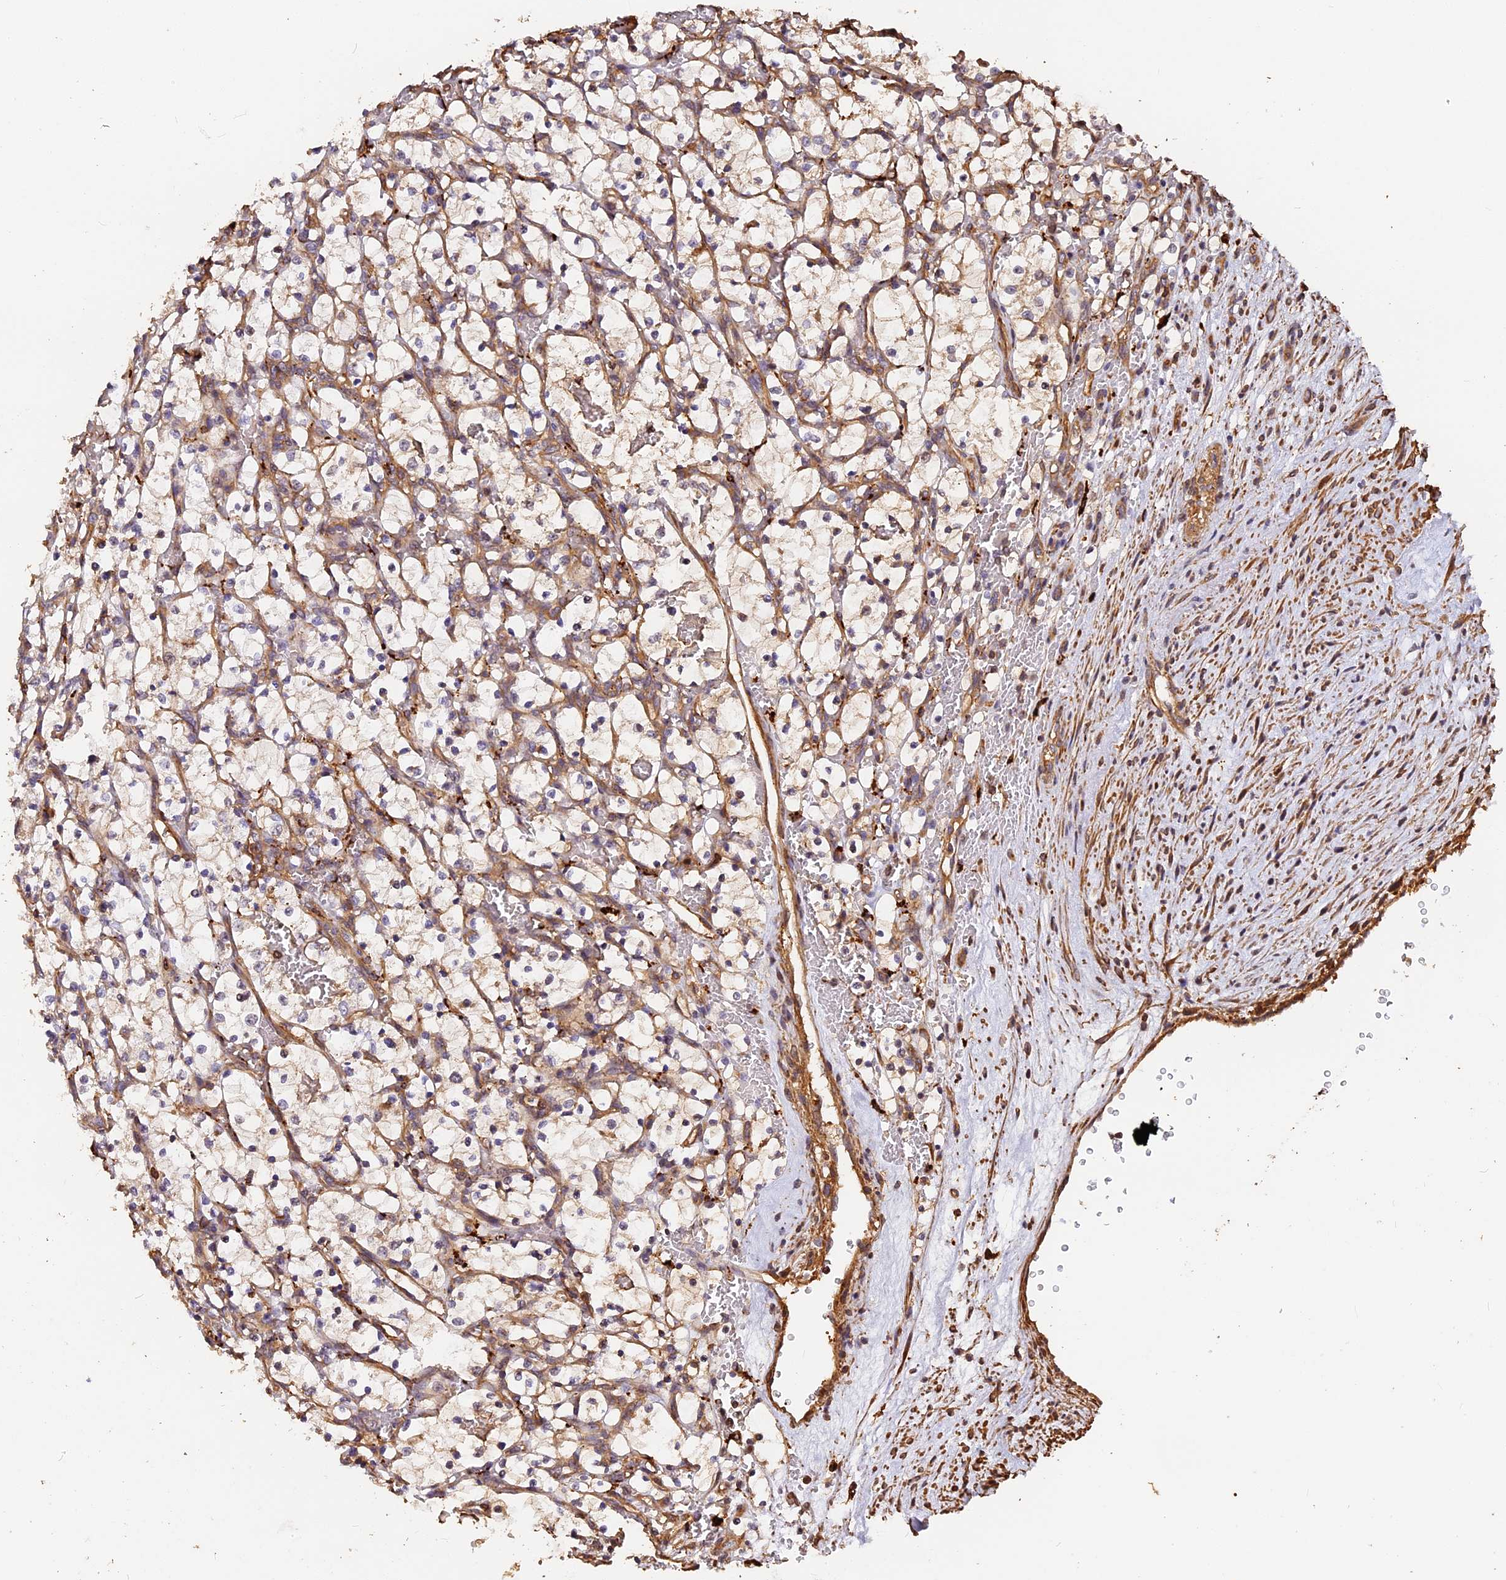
{"staining": {"intensity": "weak", "quantity": ">75%", "location": "cytoplasmic/membranous"}, "tissue": "renal cancer", "cell_type": "Tumor cells", "image_type": "cancer", "snomed": [{"axis": "morphology", "description": "Adenocarcinoma, NOS"}, {"axis": "topography", "description": "Kidney"}], "caption": "Adenocarcinoma (renal) stained with immunohistochemistry demonstrates weak cytoplasmic/membranous positivity in approximately >75% of tumor cells. (Brightfield microscopy of DAB IHC at high magnification).", "gene": "MMP15", "patient": {"sex": "female", "age": 69}}